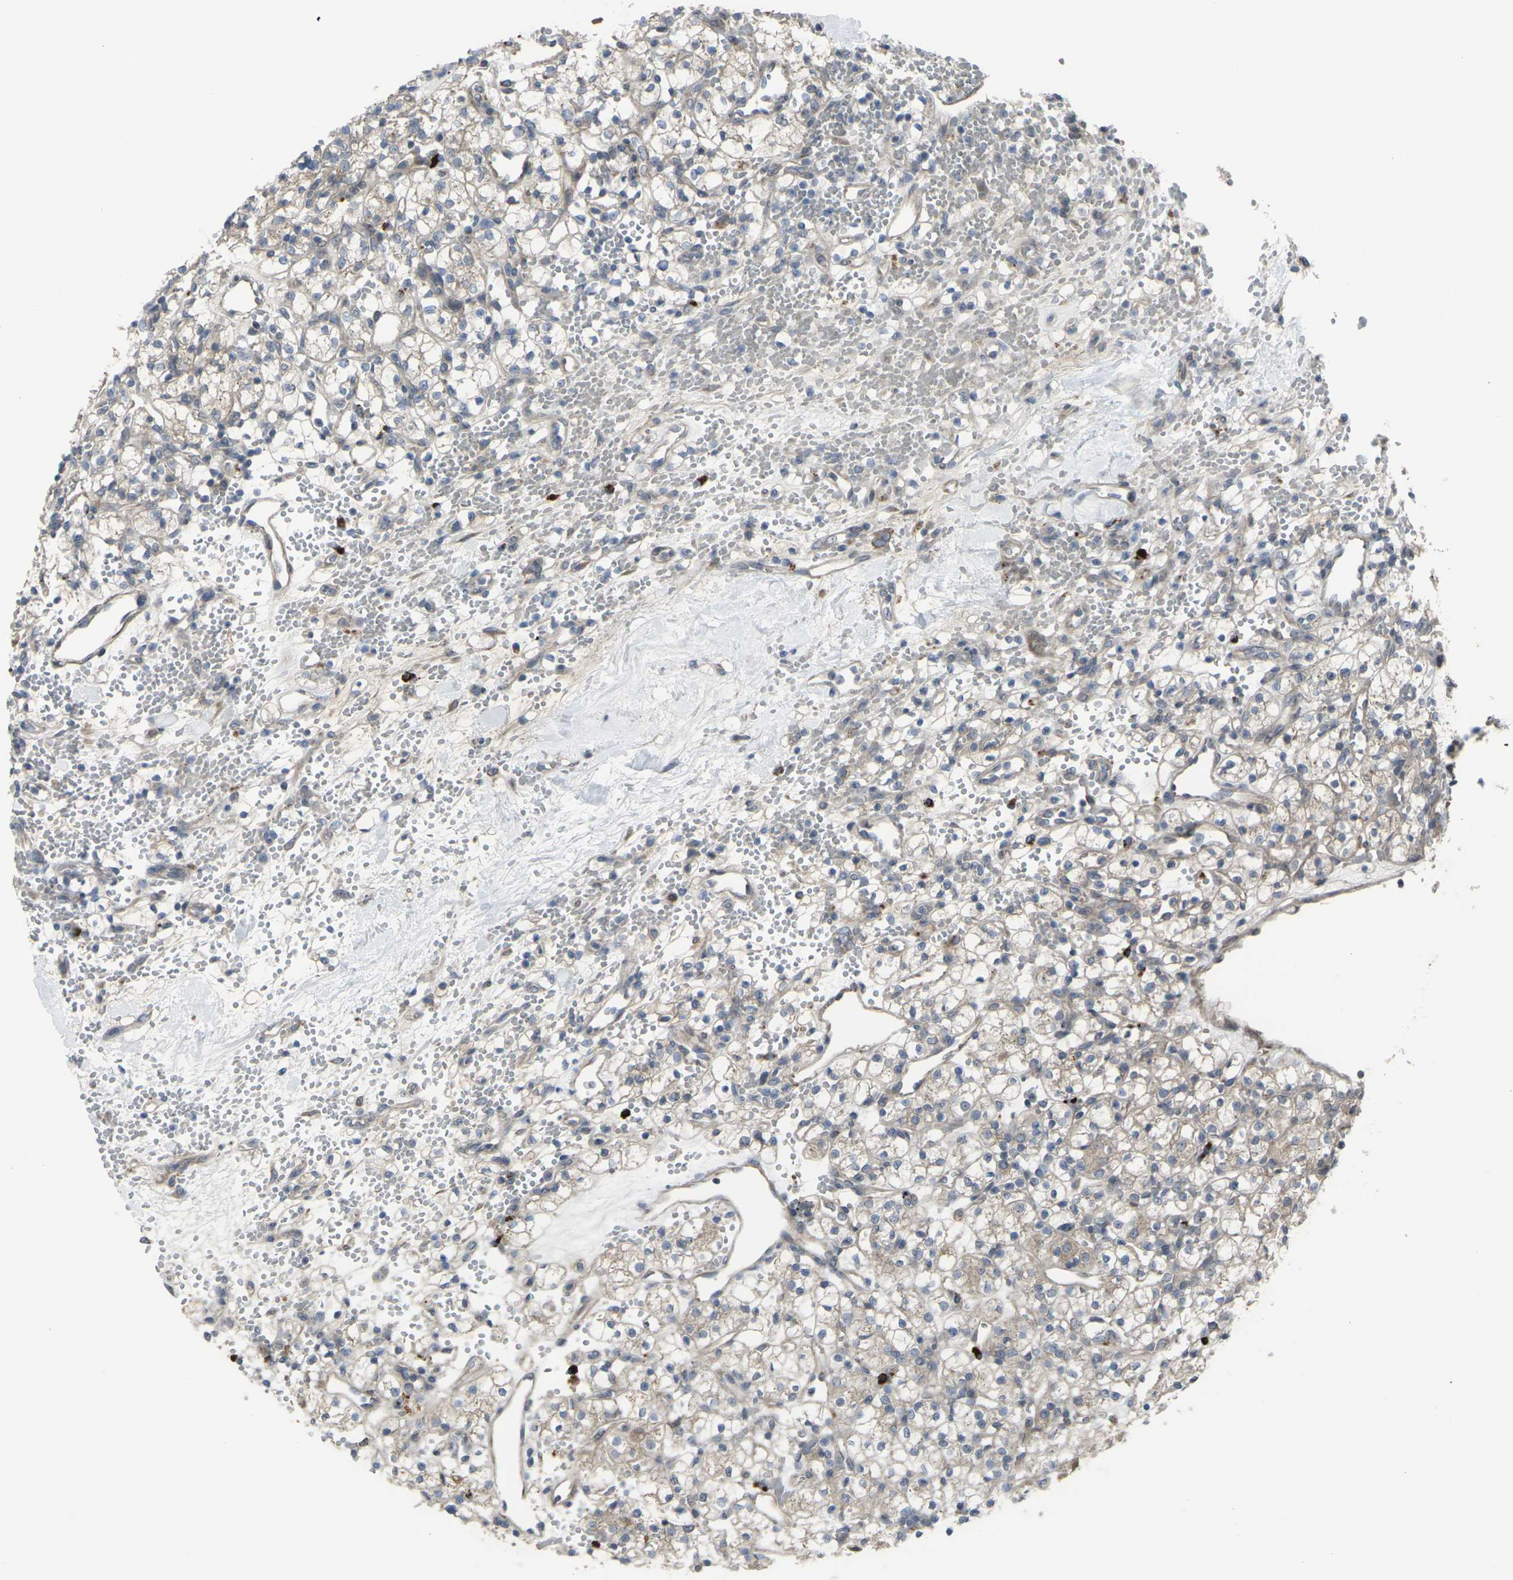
{"staining": {"intensity": "weak", "quantity": ">75%", "location": "cytoplasmic/membranous"}, "tissue": "renal cancer", "cell_type": "Tumor cells", "image_type": "cancer", "snomed": [{"axis": "morphology", "description": "Adenocarcinoma, NOS"}, {"axis": "topography", "description": "Kidney"}], "caption": "Tumor cells demonstrate weak cytoplasmic/membranous expression in approximately >75% of cells in renal cancer.", "gene": "CCR10", "patient": {"sex": "female", "age": 60}}